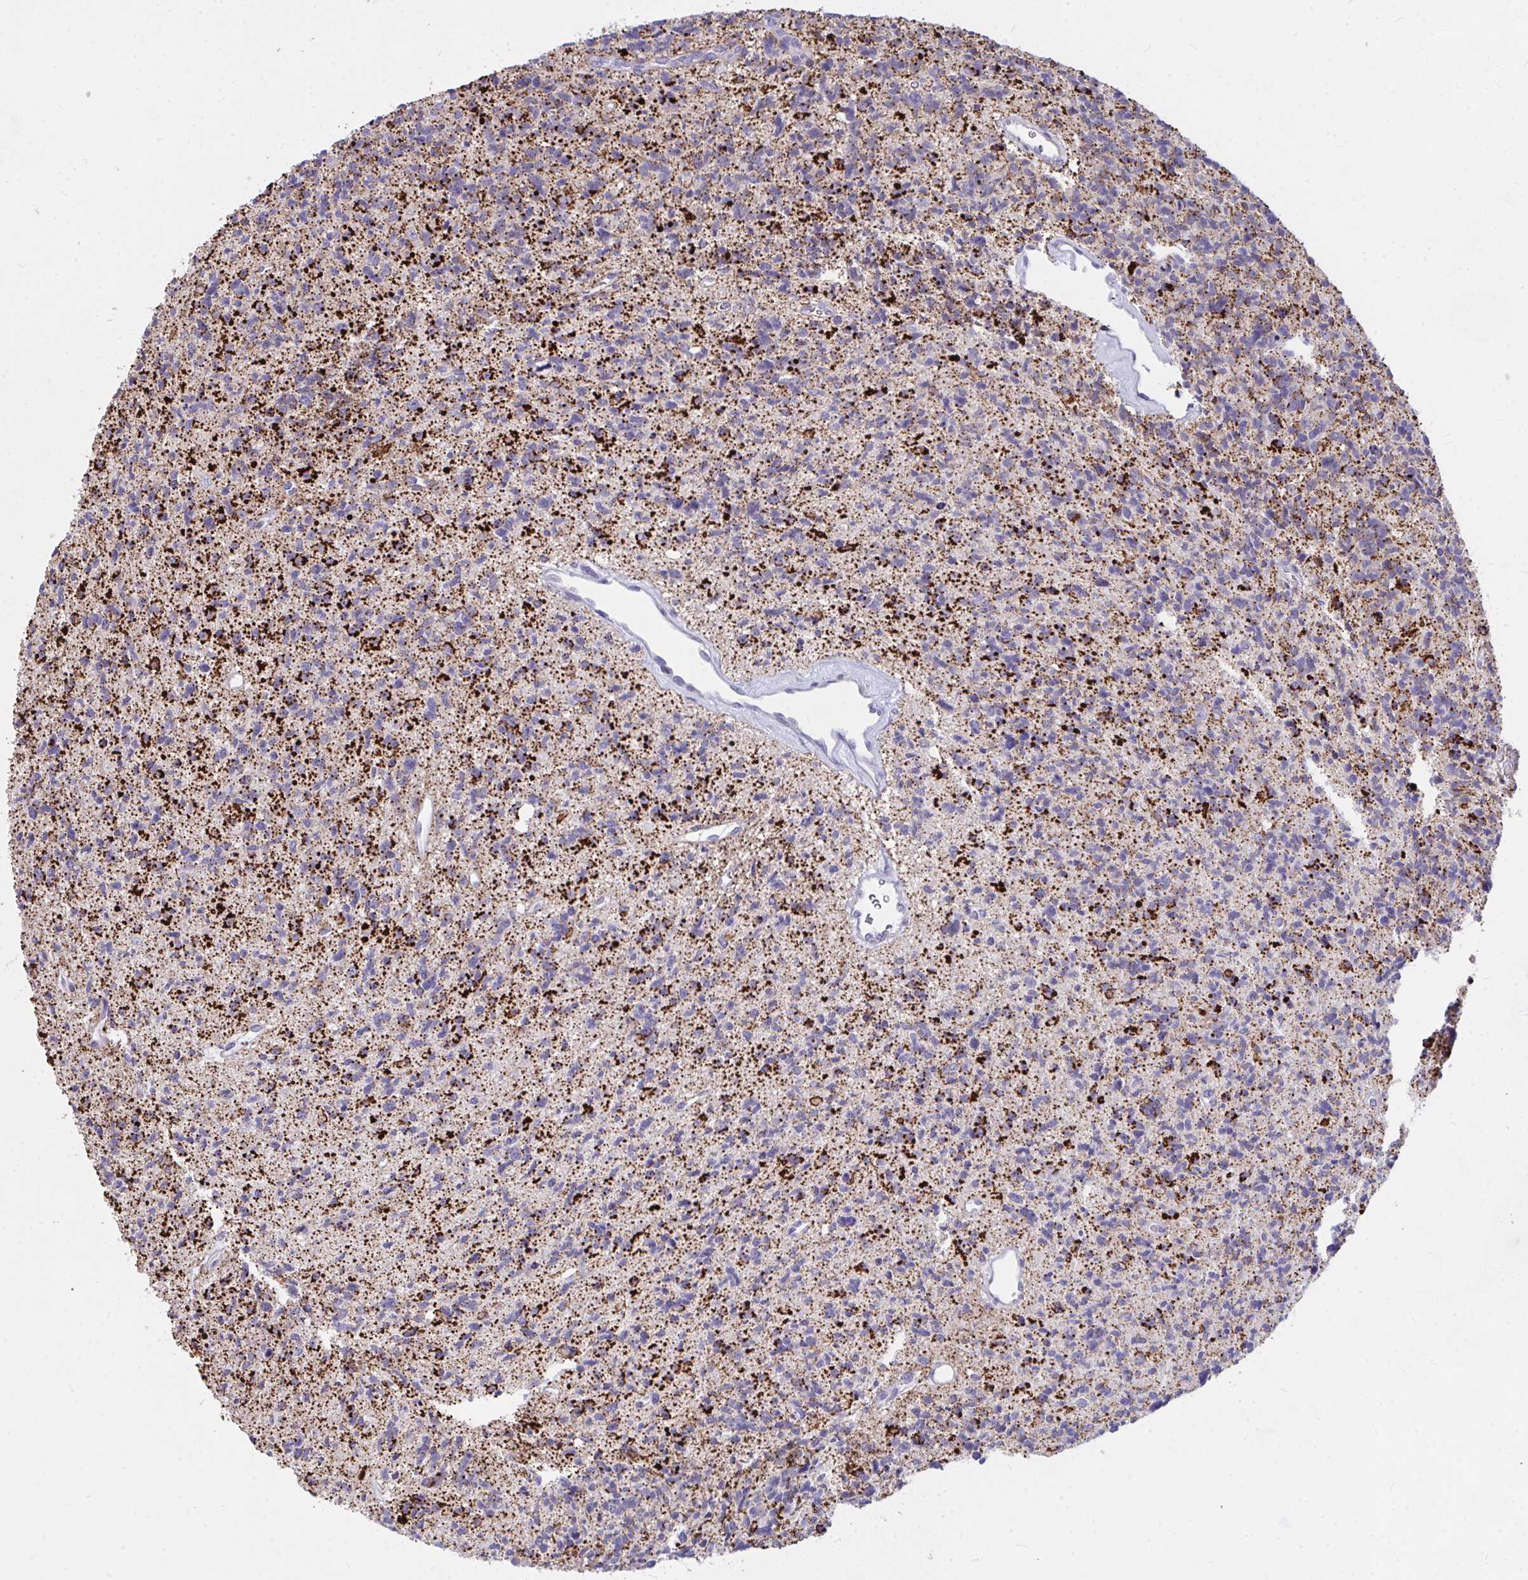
{"staining": {"intensity": "strong", "quantity": "<25%", "location": "cytoplasmic/membranous"}, "tissue": "glioma", "cell_type": "Tumor cells", "image_type": "cancer", "snomed": [{"axis": "morphology", "description": "Glioma, malignant, High grade"}, {"axis": "topography", "description": "Brain"}], "caption": "Protein analysis of glioma tissue shows strong cytoplasmic/membranous staining in approximately <25% of tumor cells.", "gene": "CEP63", "patient": {"sex": "male", "age": 29}}